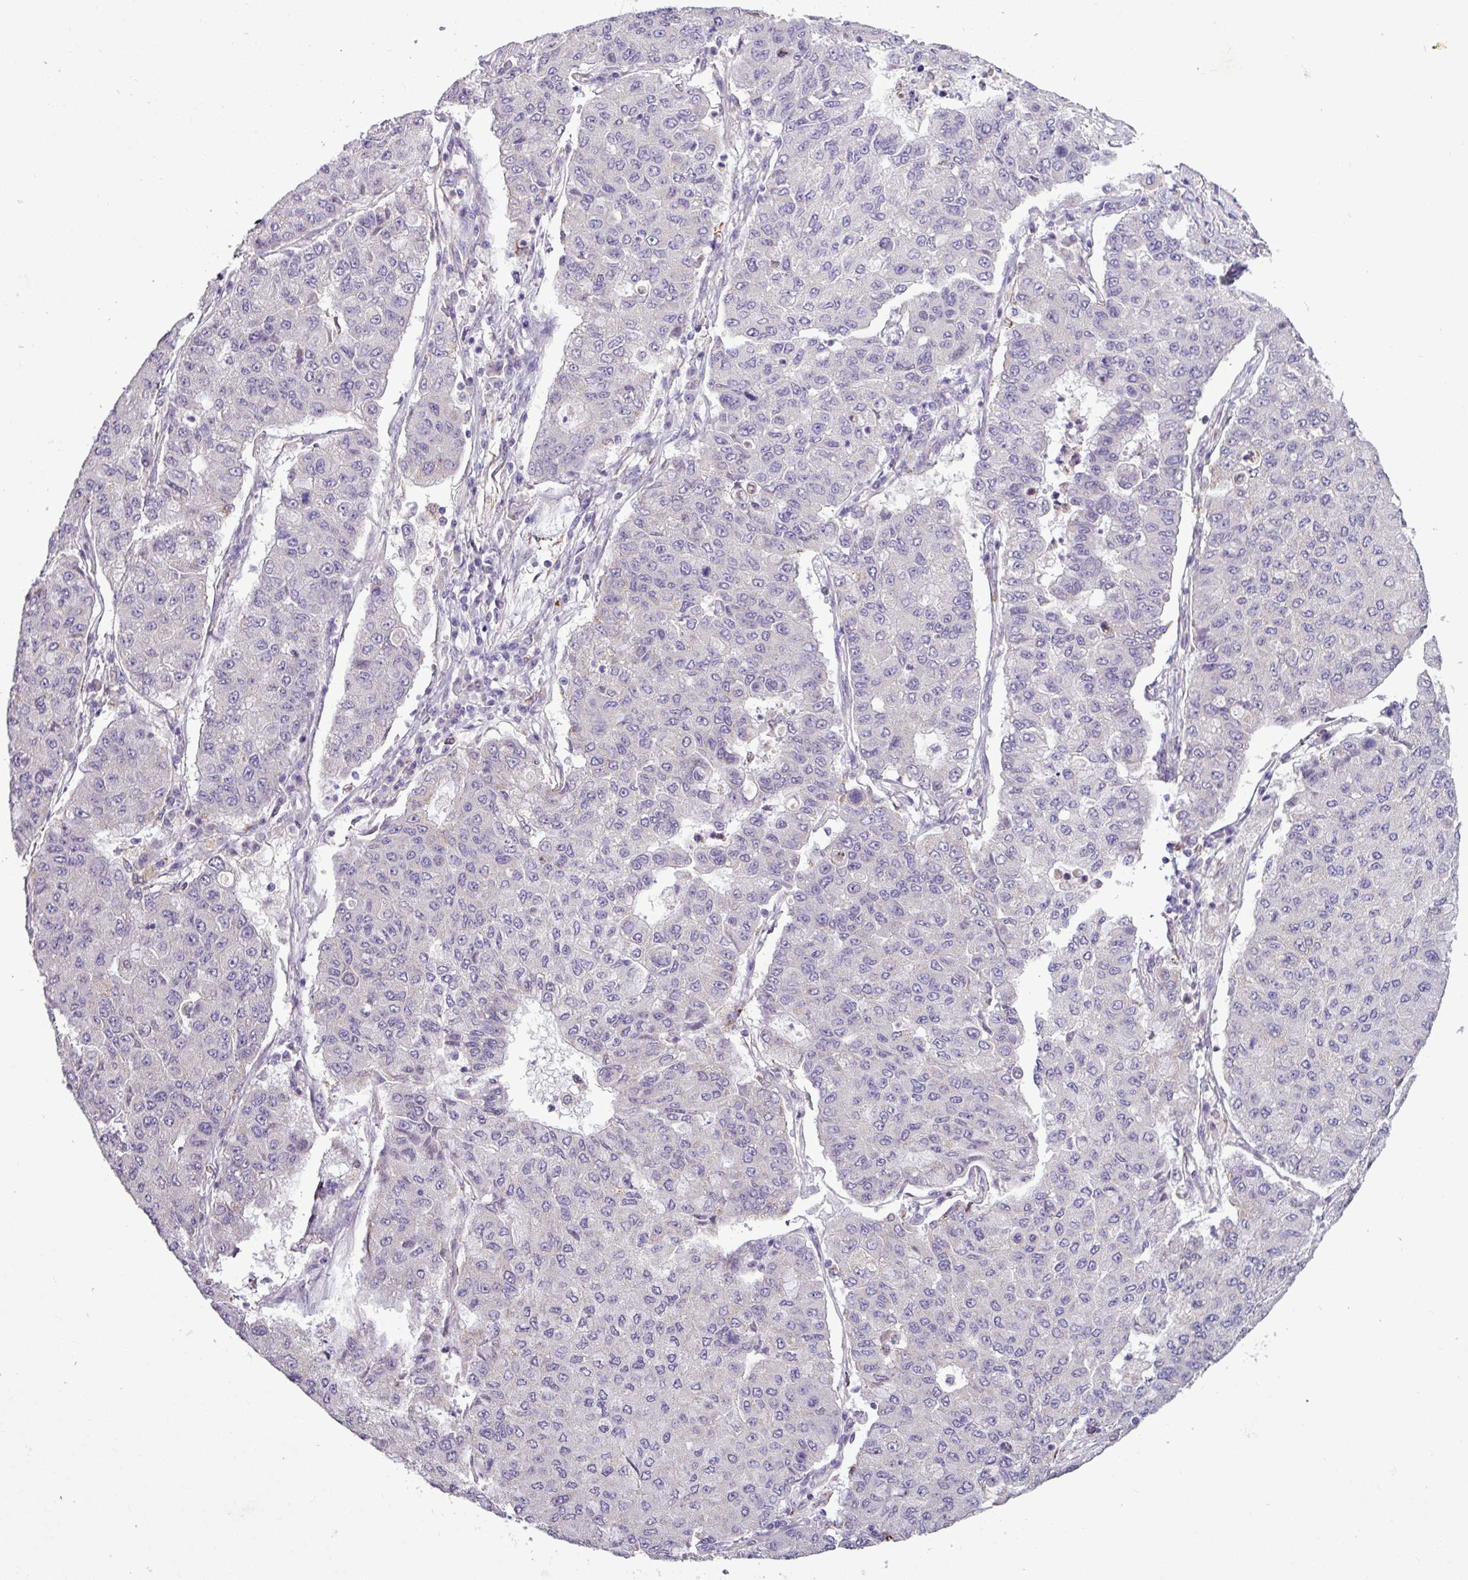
{"staining": {"intensity": "negative", "quantity": "none", "location": "none"}, "tissue": "lung cancer", "cell_type": "Tumor cells", "image_type": "cancer", "snomed": [{"axis": "morphology", "description": "Squamous cell carcinoma, NOS"}, {"axis": "topography", "description": "Lung"}], "caption": "Immunohistochemical staining of human lung cancer shows no significant positivity in tumor cells.", "gene": "ZNF667", "patient": {"sex": "male", "age": 74}}